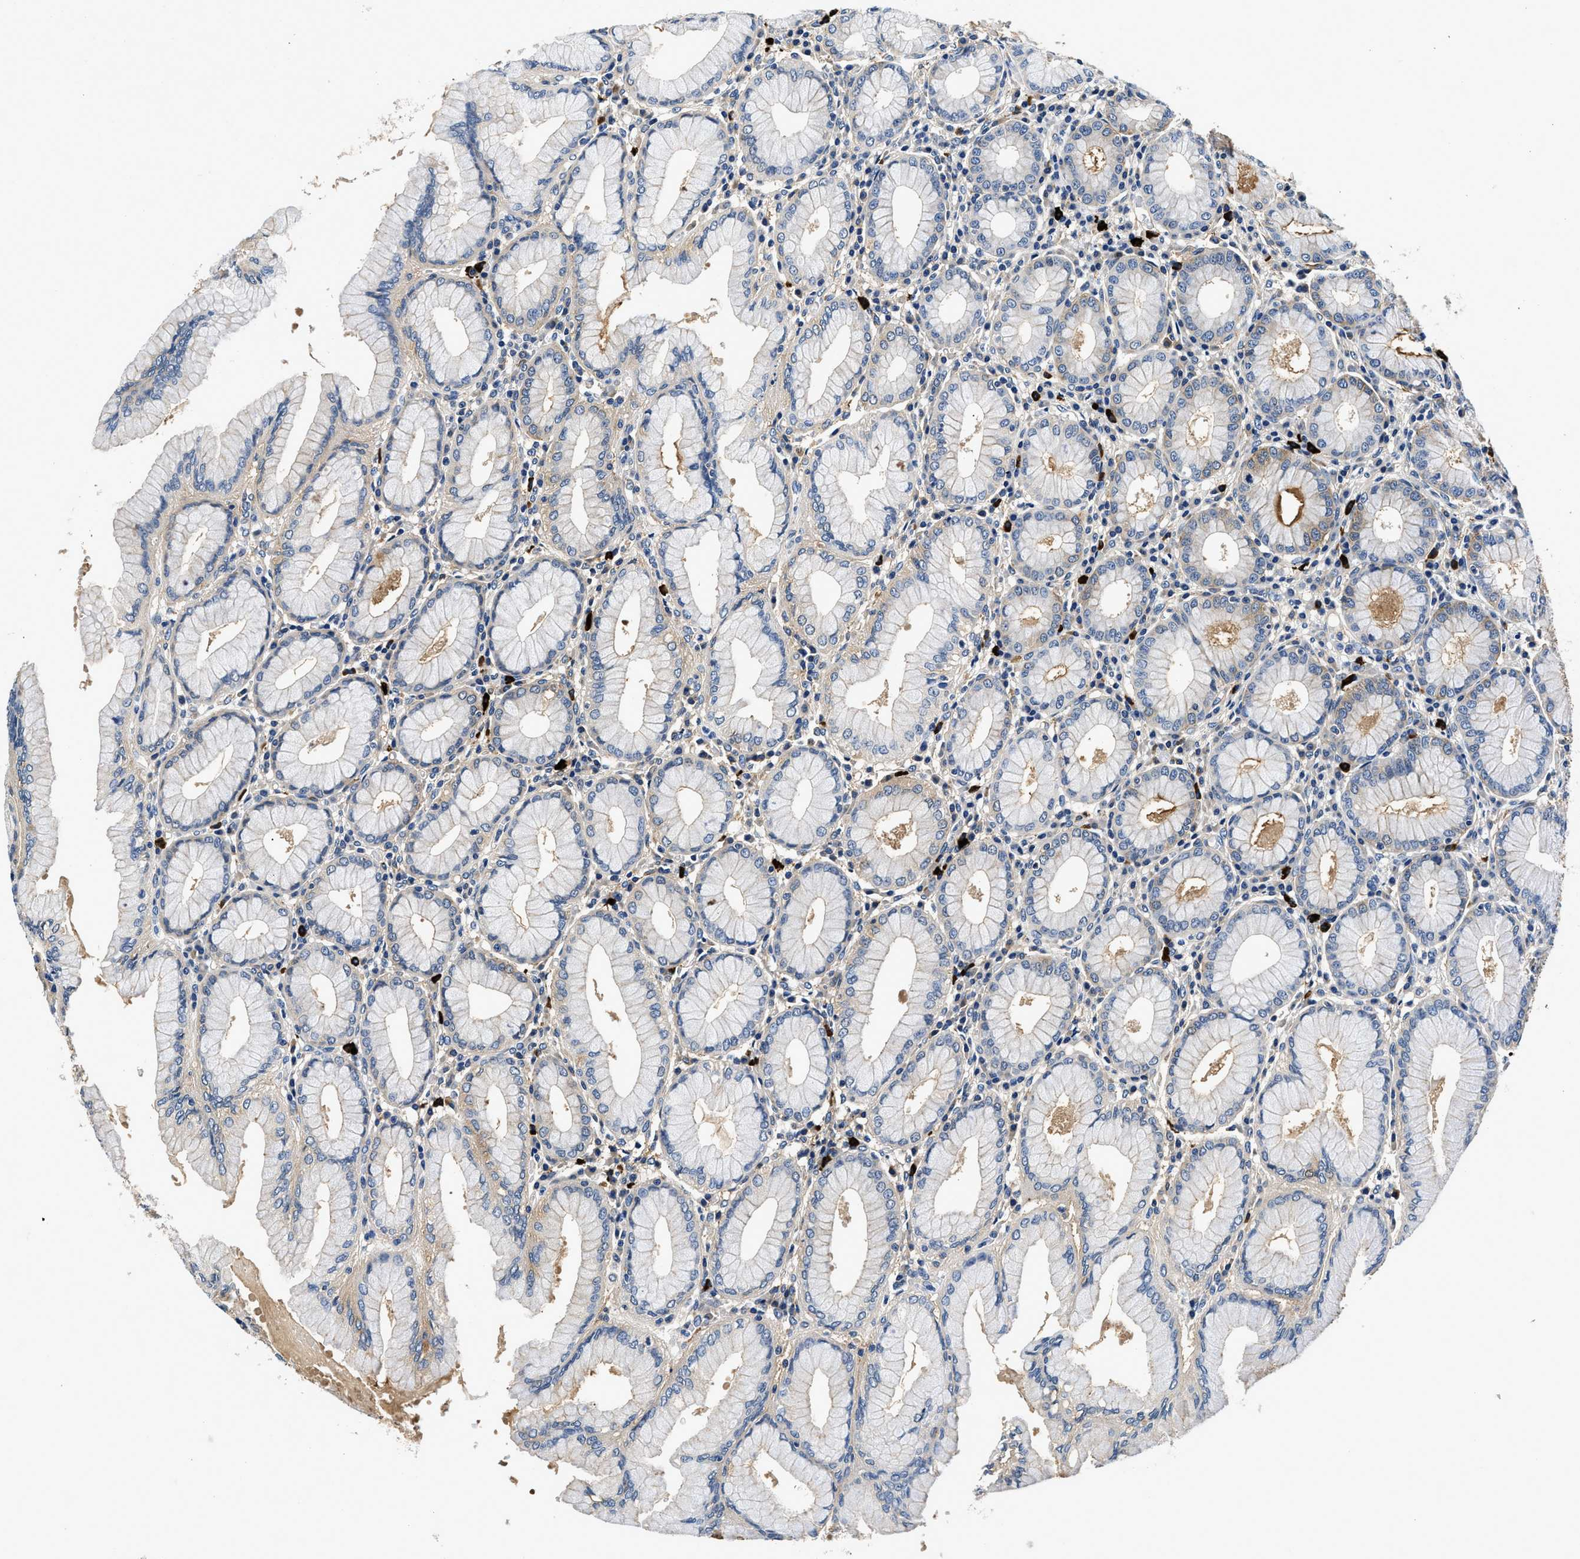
{"staining": {"intensity": "moderate", "quantity": "25%-75%", "location": "cytoplasmic/membranous"}, "tissue": "stomach", "cell_type": "Glandular cells", "image_type": "normal", "snomed": [{"axis": "morphology", "description": "Normal tissue, NOS"}, {"axis": "topography", "description": "Stomach"}, {"axis": "topography", "description": "Stomach, lower"}], "caption": "About 25%-75% of glandular cells in normal stomach show moderate cytoplasmic/membranous protein expression as visualized by brown immunohistochemical staining.", "gene": "ZFAND3", "patient": {"sex": "female", "age": 56}}